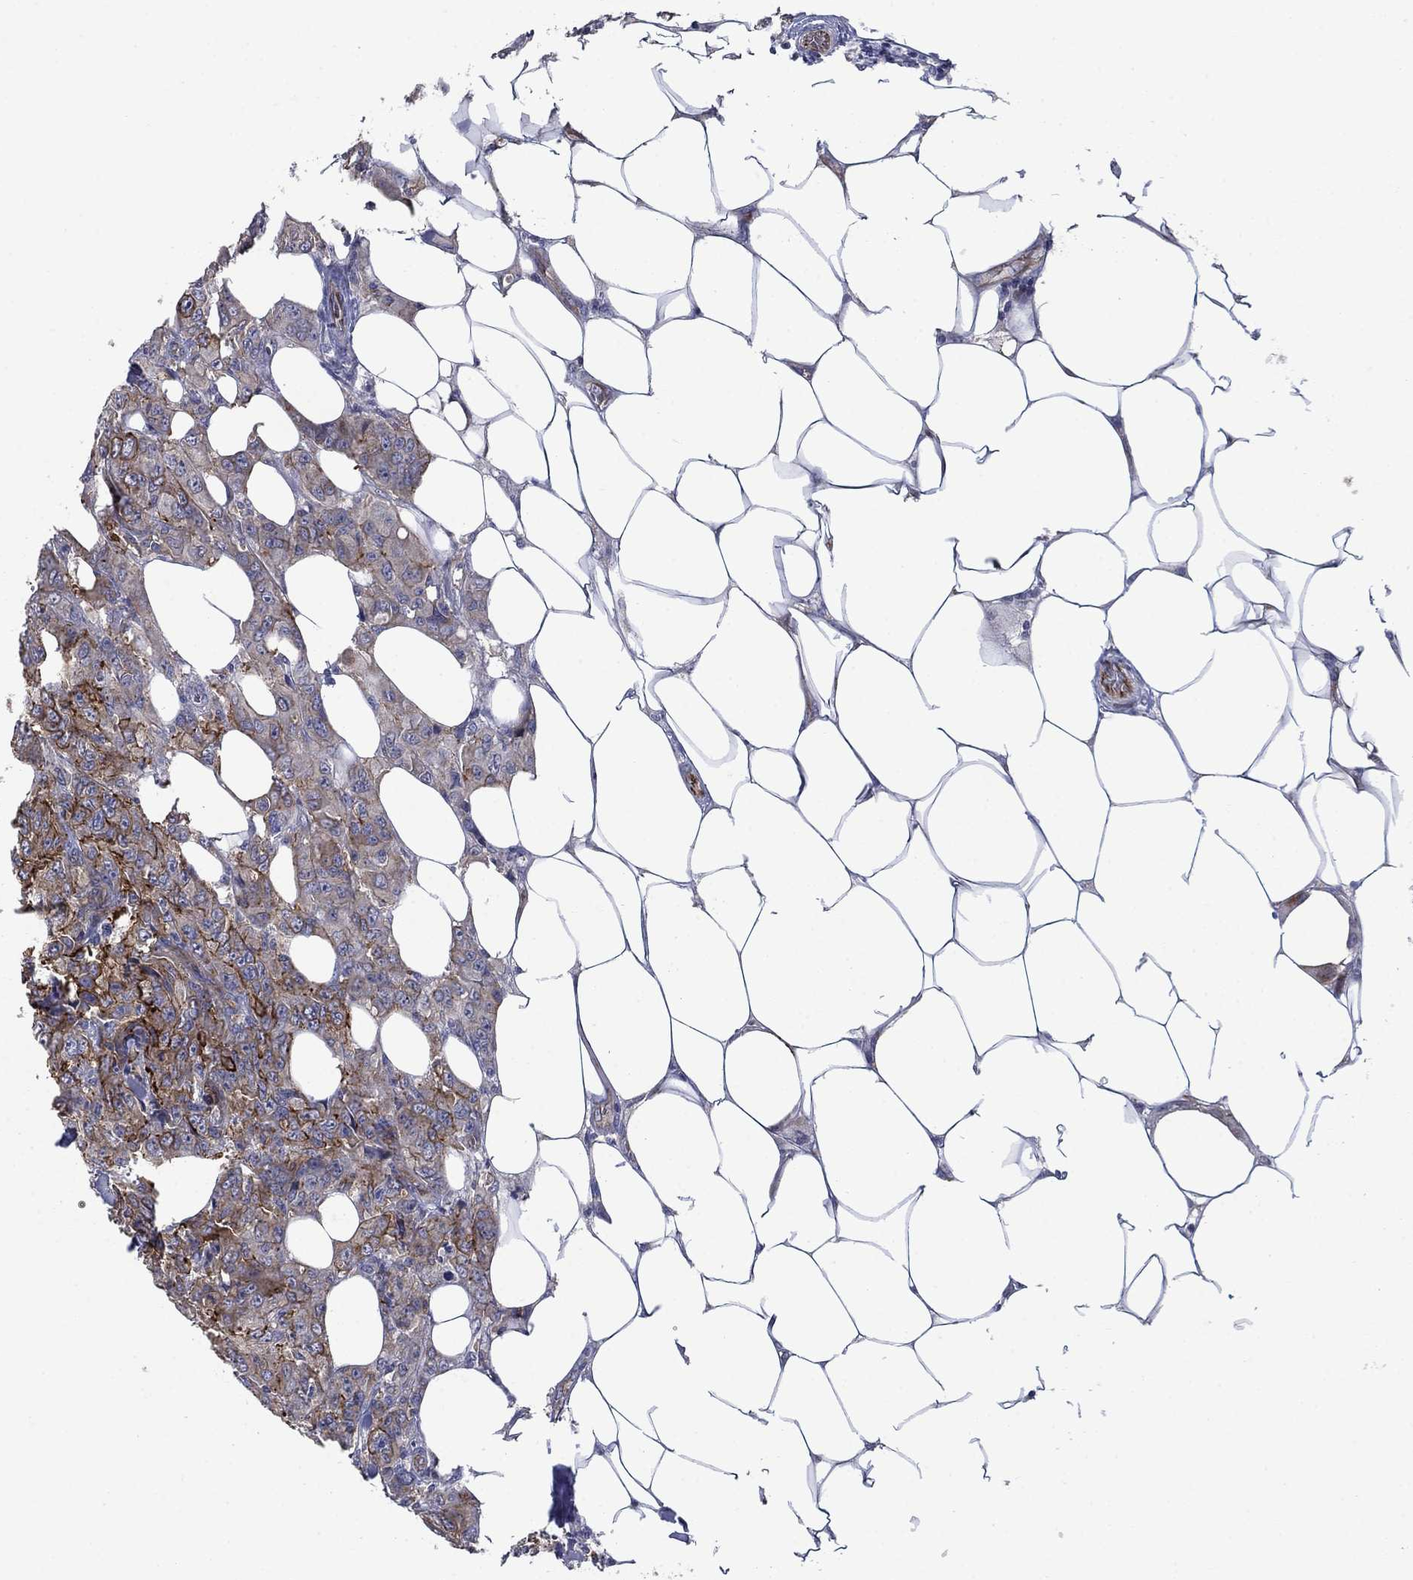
{"staining": {"intensity": "strong", "quantity": "25%-75%", "location": "cytoplasmic/membranous"}, "tissue": "breast cancer", "cell_type": "Tumor cells", "image_type": "cancer", "snomed": [{"axis": "morphology", "description": "Duct carcinoma"}, {"axis": "topography", "description": "Breast"}], "caption": "Immunohistochemical staining of invasive ductal carcinoma (breast) demonstrates strong cytoplasmic/membranous protein staining in about 25%-75% of tumor cells. The staining was performed using DAB (3,3'-diaminobenzidine), with brown indicating positive protein expression. Nuclei are stained blue with hematoxylin.", "gene": "SLC7A1", "patient": {"sex": "female", "age": 43}}